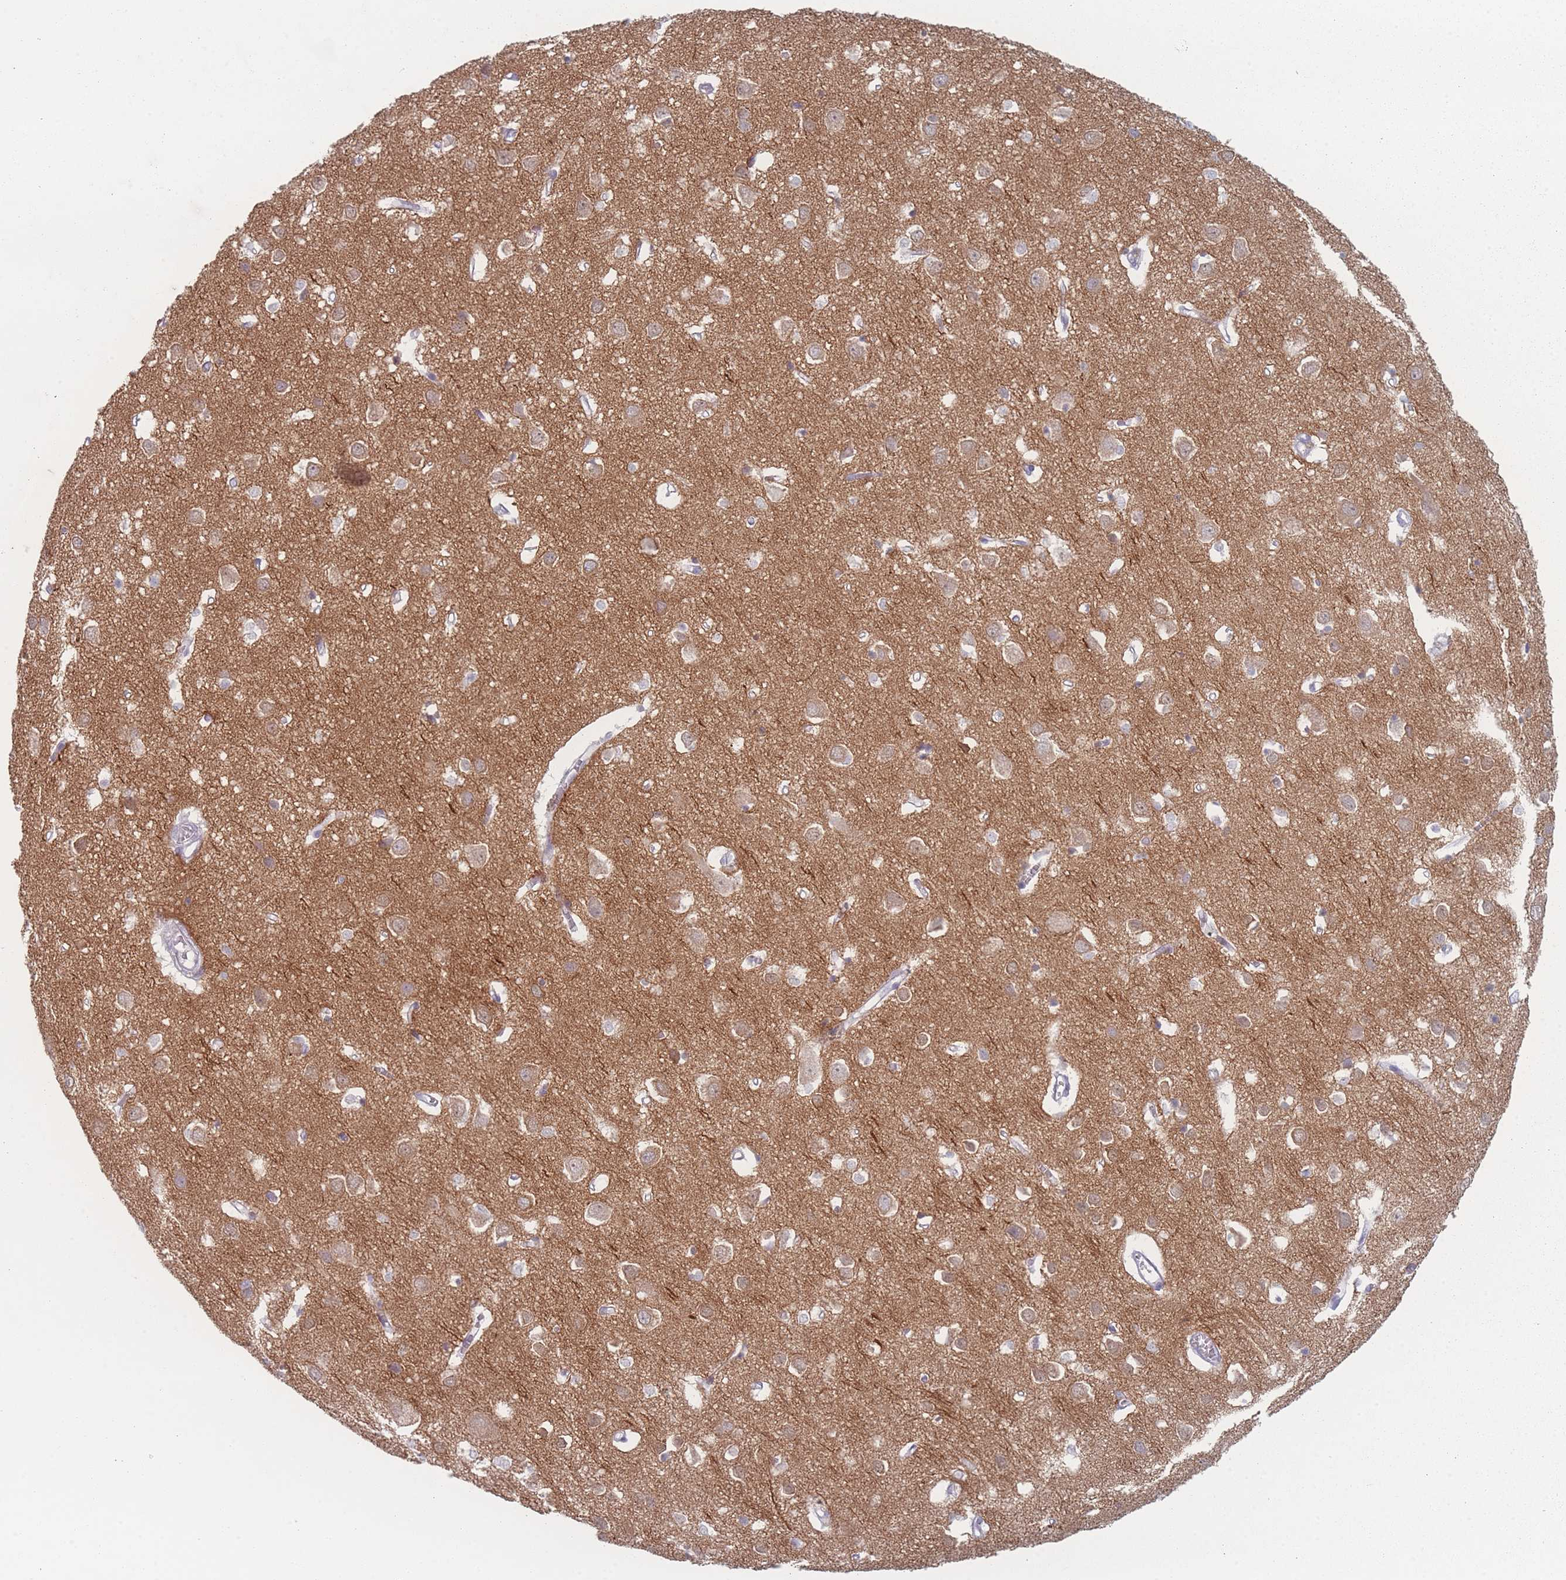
{"staining": {"intensity": "negative", "quantity": "none", "location": "none"}, "tissue": "cerebral cortex", "cell_type": "Endothelial cells", "image_type": "normal", "snomed": [{"axis": "morphology", "description": "Normal tissue, NOS"}, {"axis": "topography", "description": "Cerebral cortex"}], "caption": "IHC micrograph of unremarkable human cerebral cortex stained for a protein (brown), which demonstrates no staining in endothelial cells. (DAB (3,3'-diaminobenzidine) immunohistochemistry (IHC), high magnification).", "gene": "RNF4", "patient": {"sex": "female", "age": 64}}